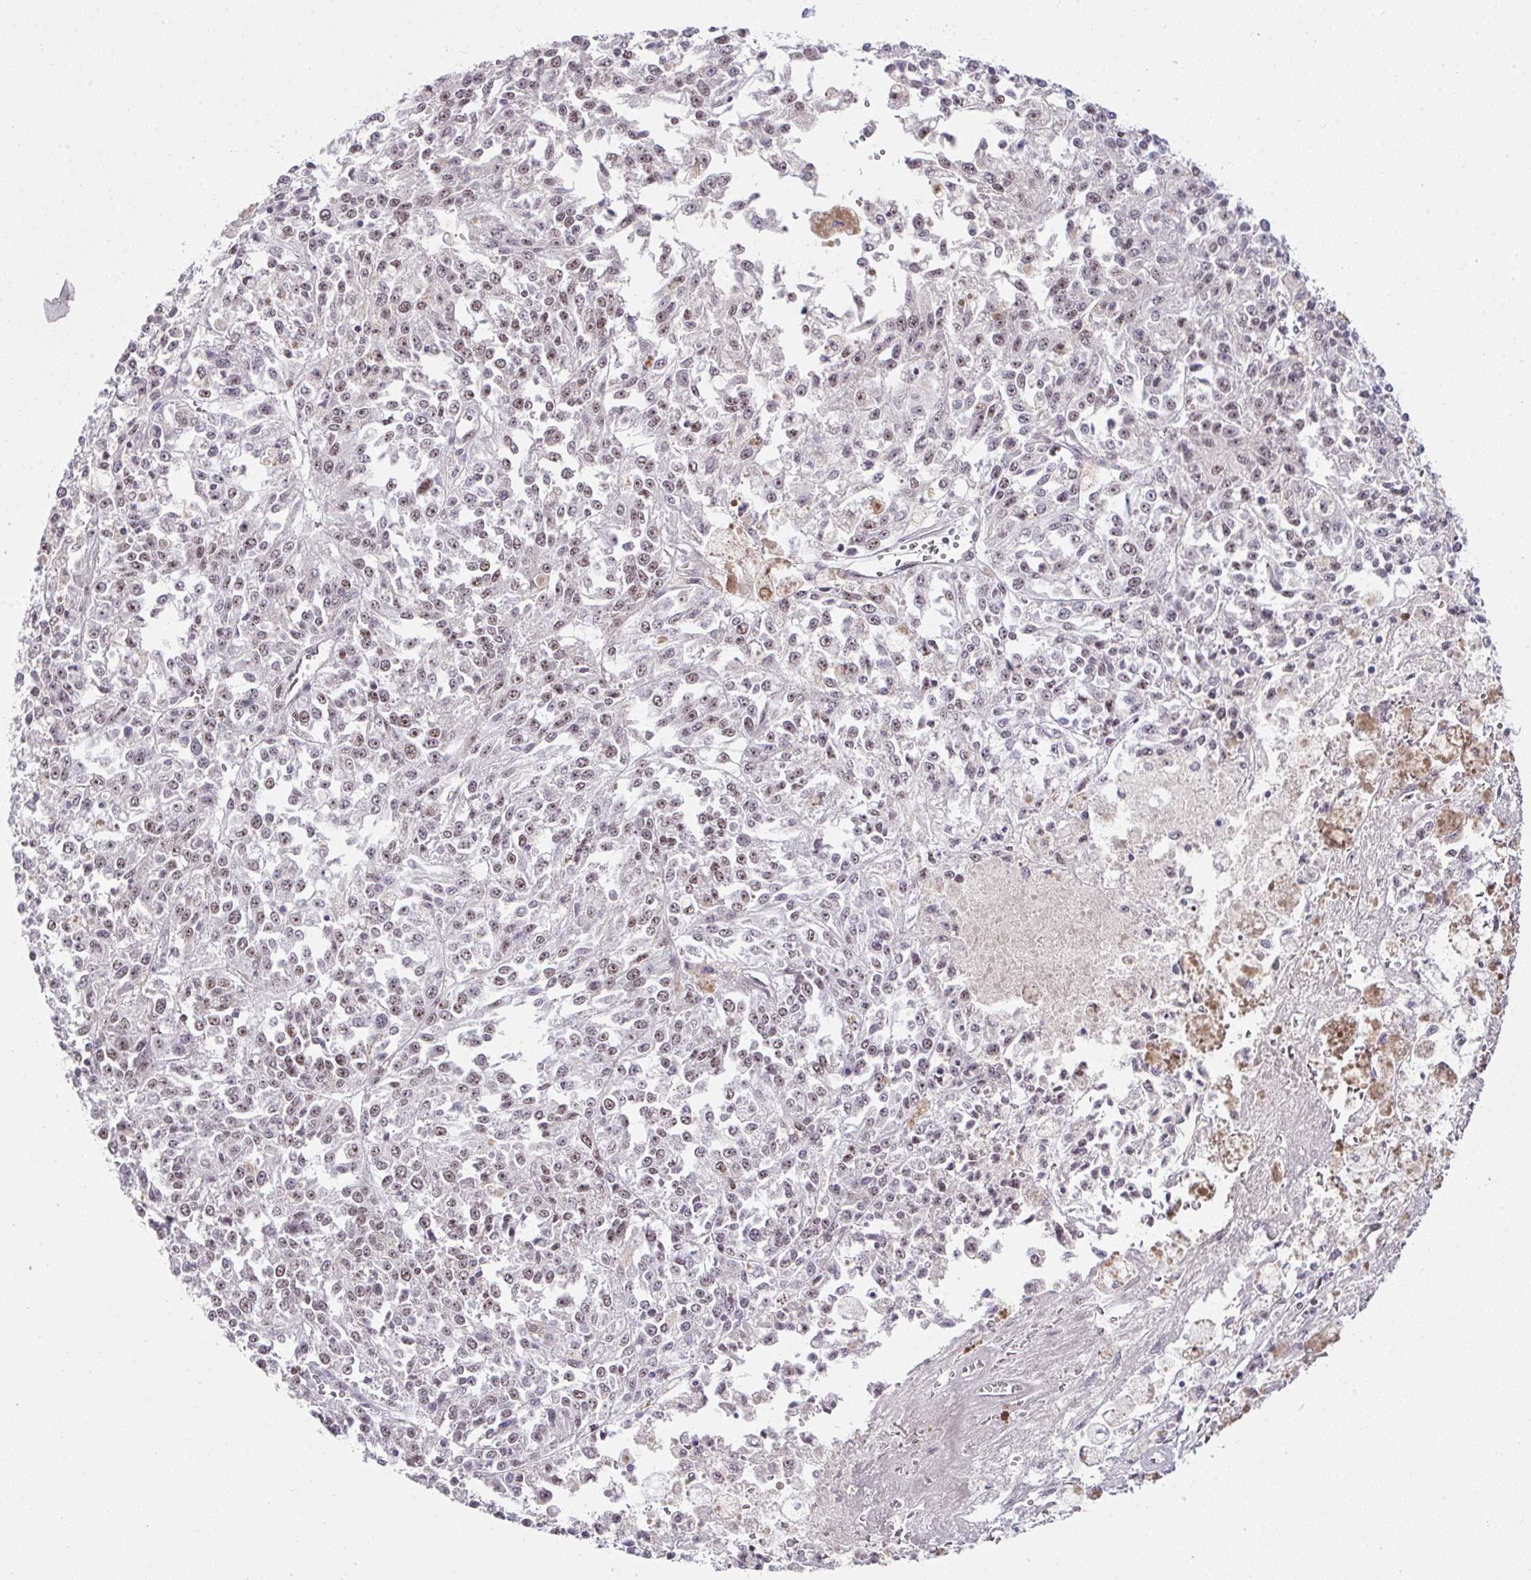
{"staining": {"intensity": "weak", "quantity": "25%-75%", "location": "nuclear"}, "tissue": "melanoma", "cell_type": "Tumor cells", "image_type": "cancer", "snomed": [{"axis": "morphology", "description": "Malignant melanoma, NOS"}, {"axis": "topography", "description": "Skin"}], "caption": "IHC of human malignant melanoma exhibits low levels of weak nuclear expression in approximately 25%-75% of tumor cells. The protein of interest is stained brown, and the nuclei are stained in blue (DAB IHC with brightfield microscopy, high magnification).", "gene": "RBBP6", "patient": {"sex": "female", "age": 64}}